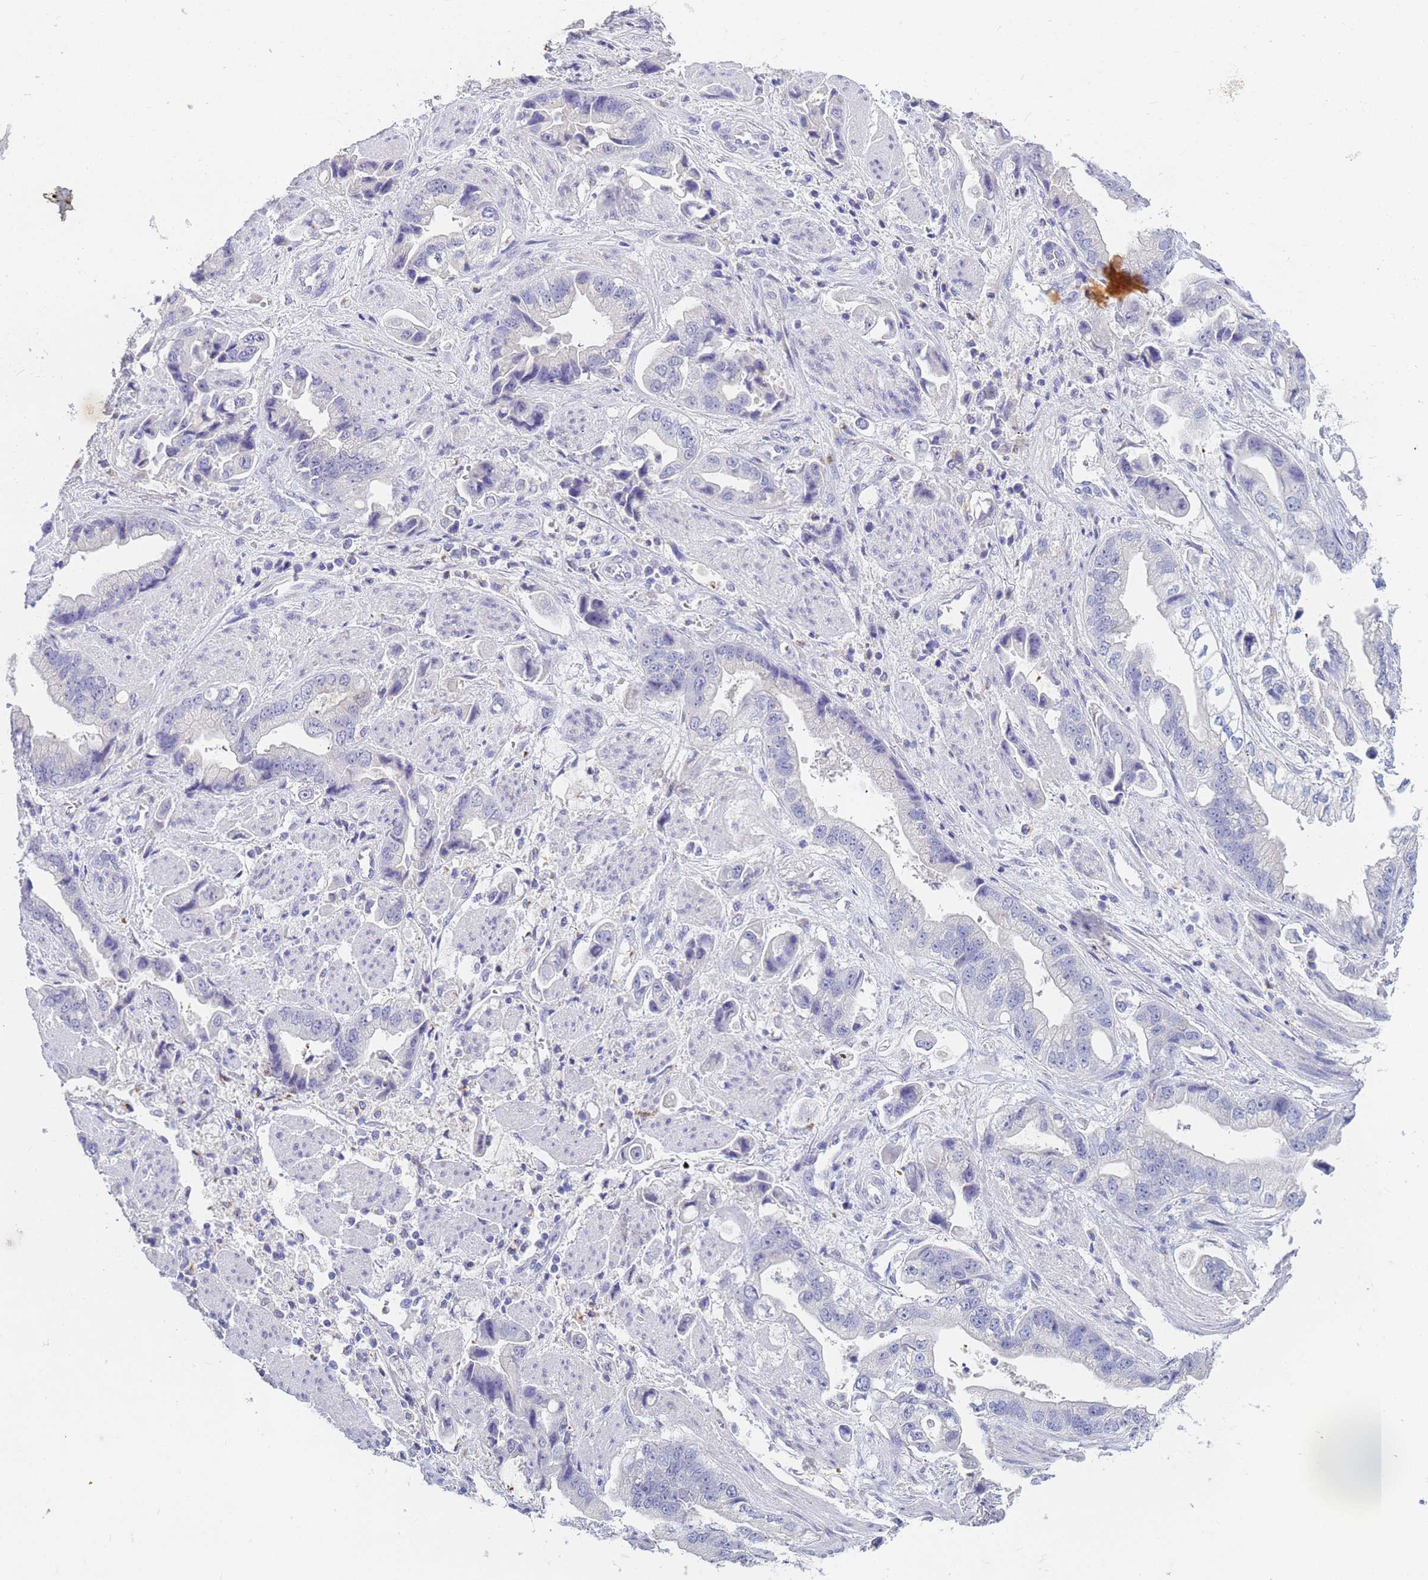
{"staining": {"intensity": "negative", "quantity": "none", "location": "none"}, "tissue": "stomach cancer", "cell_type": "Tumor cells", "image_type": "cancer", "snomed": [{"axis": "morphology", "description": "Adenocarcinoma, NOS"}, {"axis": "topography", "description": "Stomach"}], "caption": "Immunohistochemistry micrograph of stomach cancer stained for a protein (brown), which reveals no positivity in tumor cells. Nuclei are stained in blue.", "gene": "B3GNT8", "patient": {"sex": "male", "age": 62}}